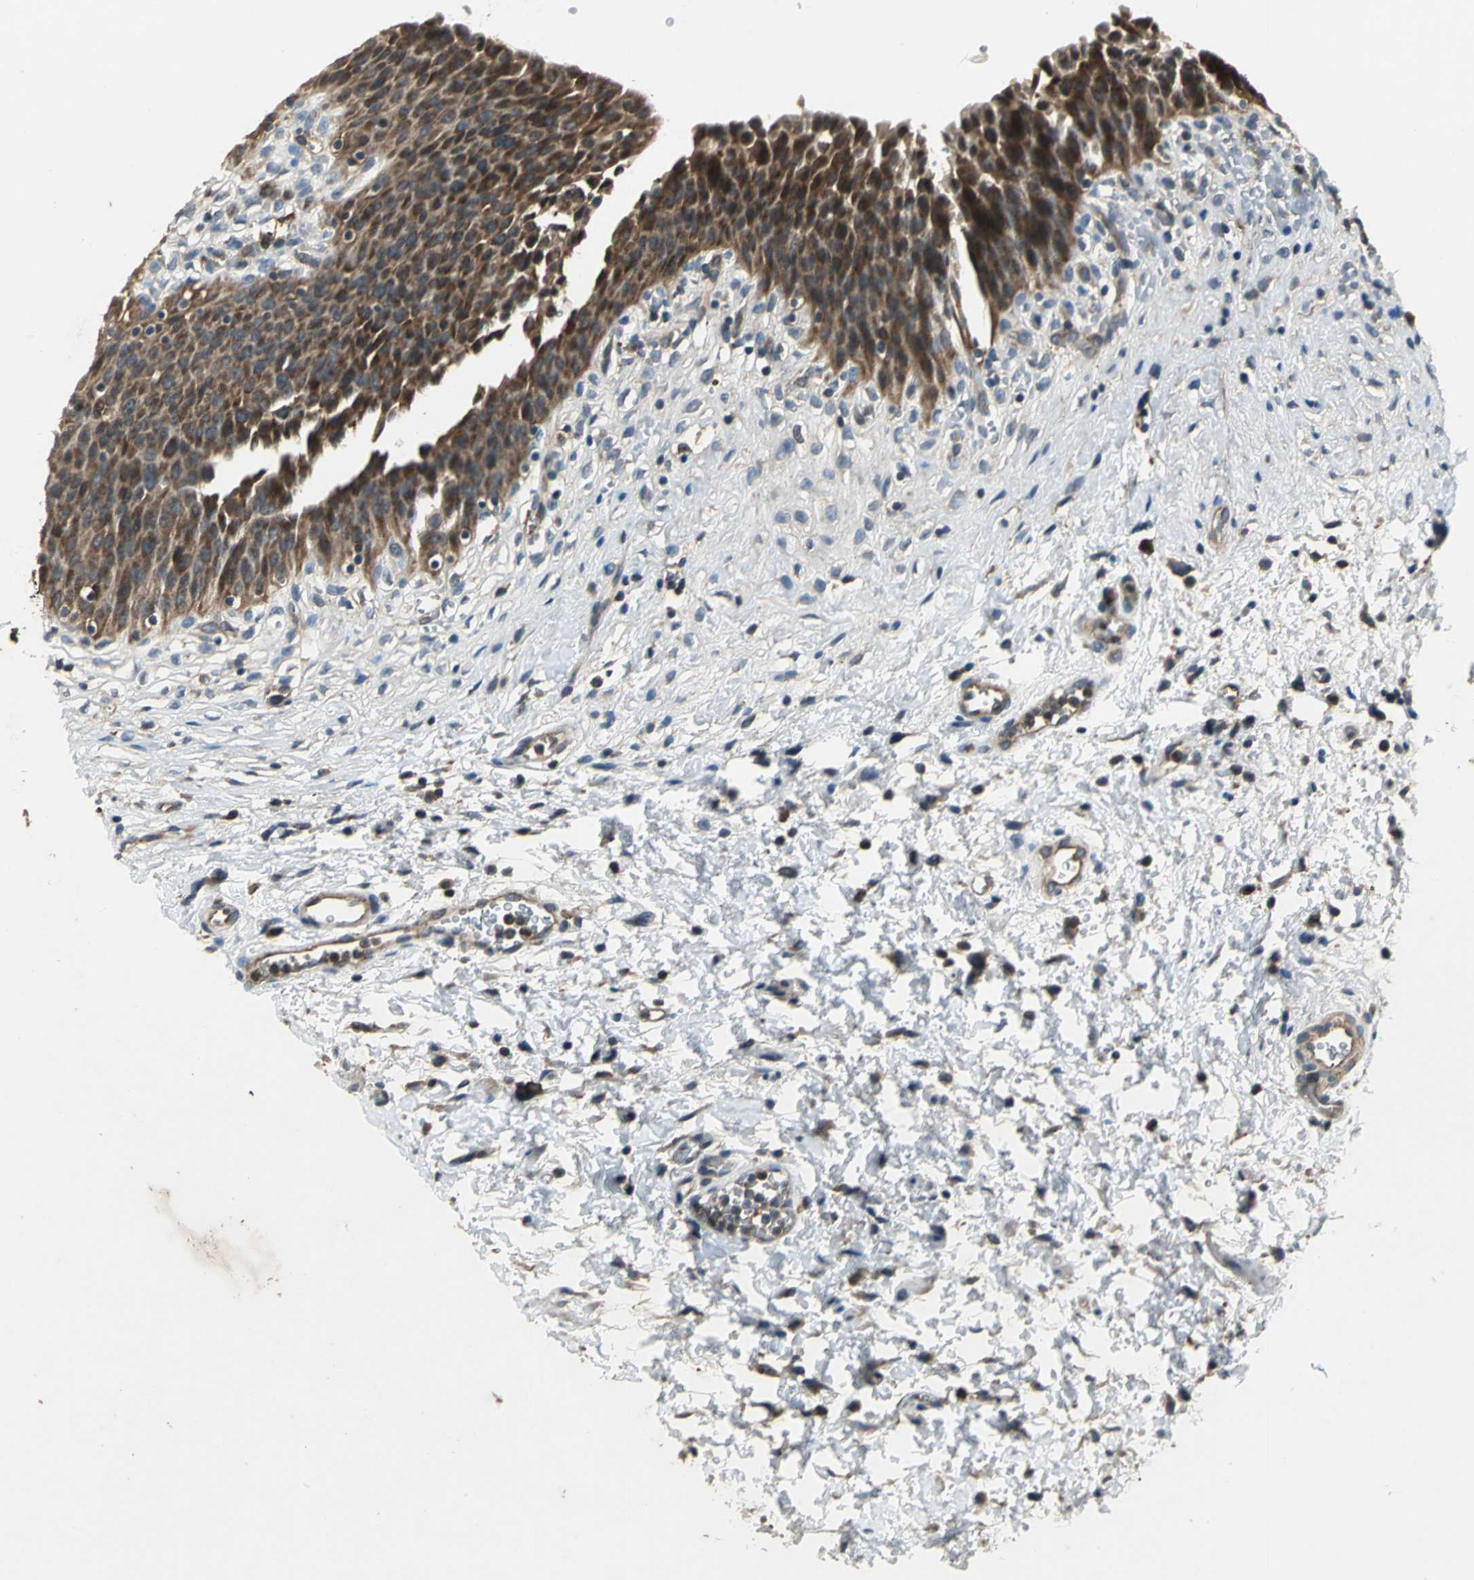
{"staining": {"intensity": "strong", "quantity": ">75%", "location": "cytoplasmic/membranous,nuclear"}, "tissue": "urinary bladder", "cell_type": "Urothelial cells", "image_type": "normal", "snomed": [{"axis": "morphology", "description": "Normal tissue, NOS"}, {"axis": "morphology", "description": "Dysplasia, NOS"}, {"axis": "topography", "description": "Urinary bladder"}], "caption": "Human urinary bladder stained with a brown dye demonstrates strong cytoplasmic/membranous,nuclear positive positivity in about >75% of urothelial cells.", "gene": "EIF2B2", "patient": {"sex": "male", "age": 35}}